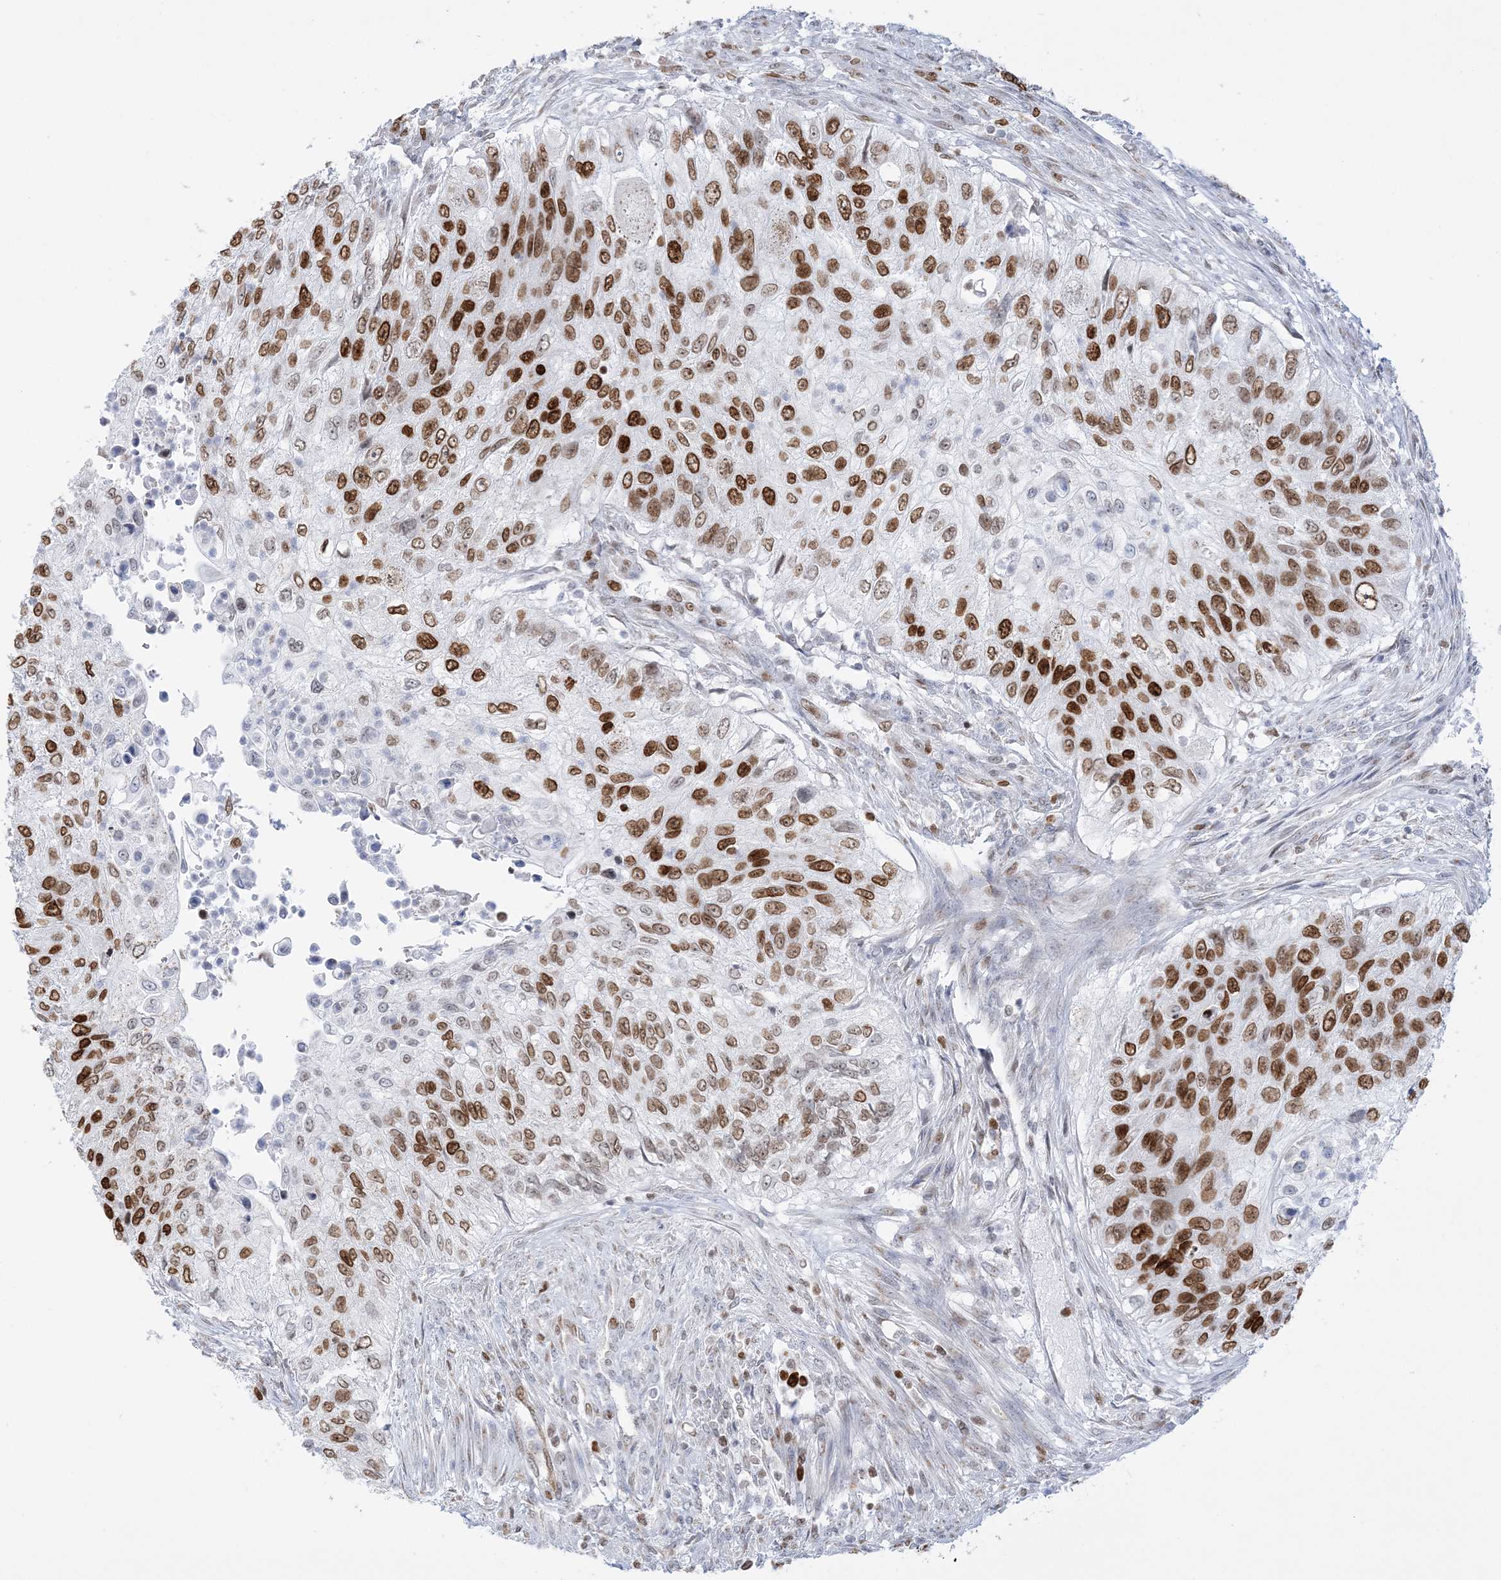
{"staining": {"intensity": "strong", "quantity": ">75%", "location": "nuclear"}, "tissue": "urothelial cancer", "cell_type": "Tumor cells", "image_type": "cancer", "snomed": [{"axis": "morphology", "description": "Urothelial carcinoma, High grade"}, {"axis": "topography", "description": "Urinary bladder"}], "caption": "Human high-grade urothelial carcinoma stained for a protein (brown) shows strong nuclear positive staining in about >75% of tumor cells.", "gene": "DDX21", "patient": {"sex": "female", "age": 60}}